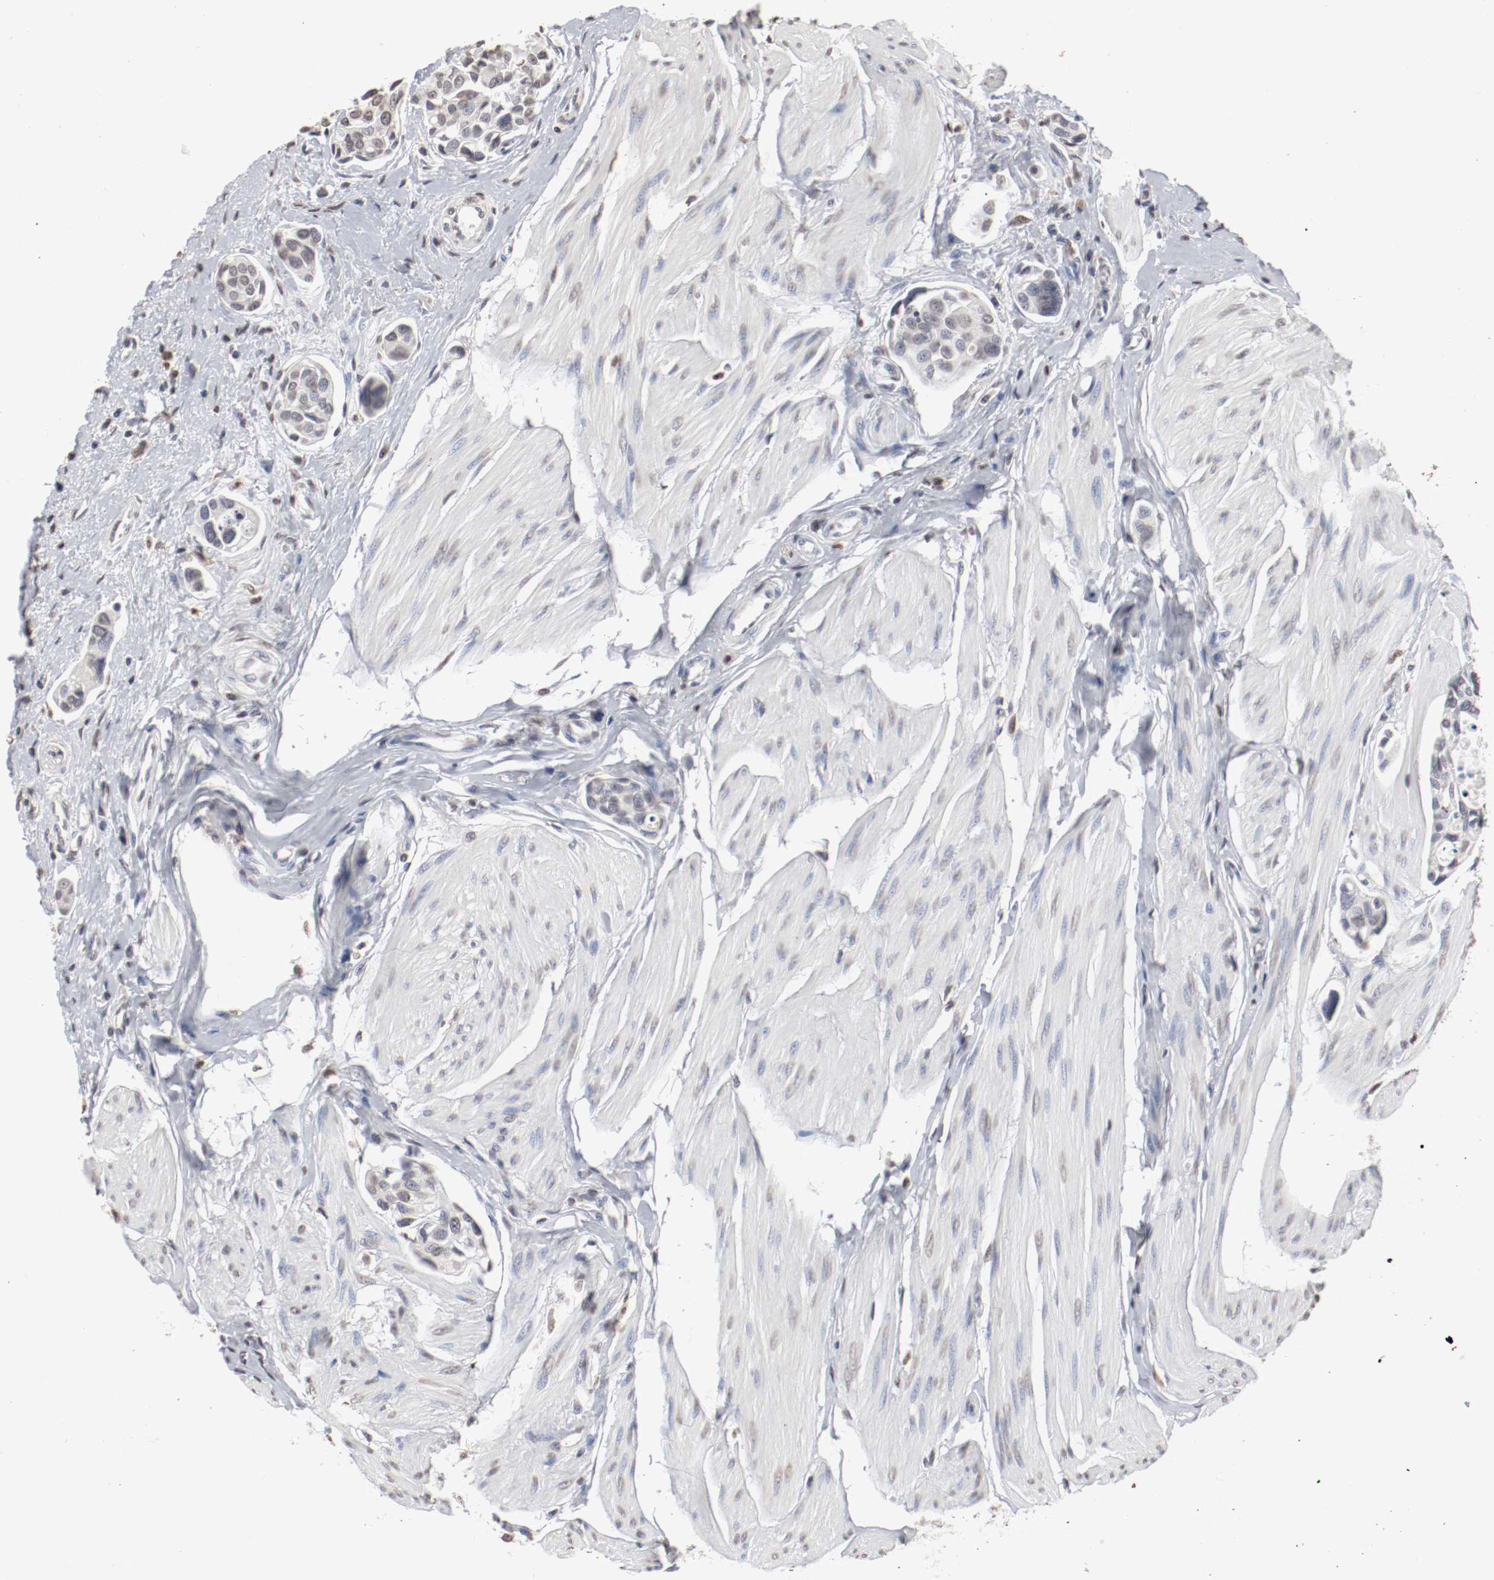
{"staining": {"intensity": "weak", "quantity": "25%-75%", "location": "nuclear"}, "tissue": "urothelial cancer", "cell_type": "Tumor cells", "image_type": "cancer", "snomed": [{"axis": "morphology", "description": "Urothelial carcinoma, High grade"}, {"axis": "topography", "description": "Urinary bladder"}], "caption": "Weak nuclear expression for a protein is appreciated in approximately 25%-75% of tumor cells of high-grade urothelial carcinoma using IHC.", "gene": "WASL", "patient": {"sex": "male", "age": 78}}